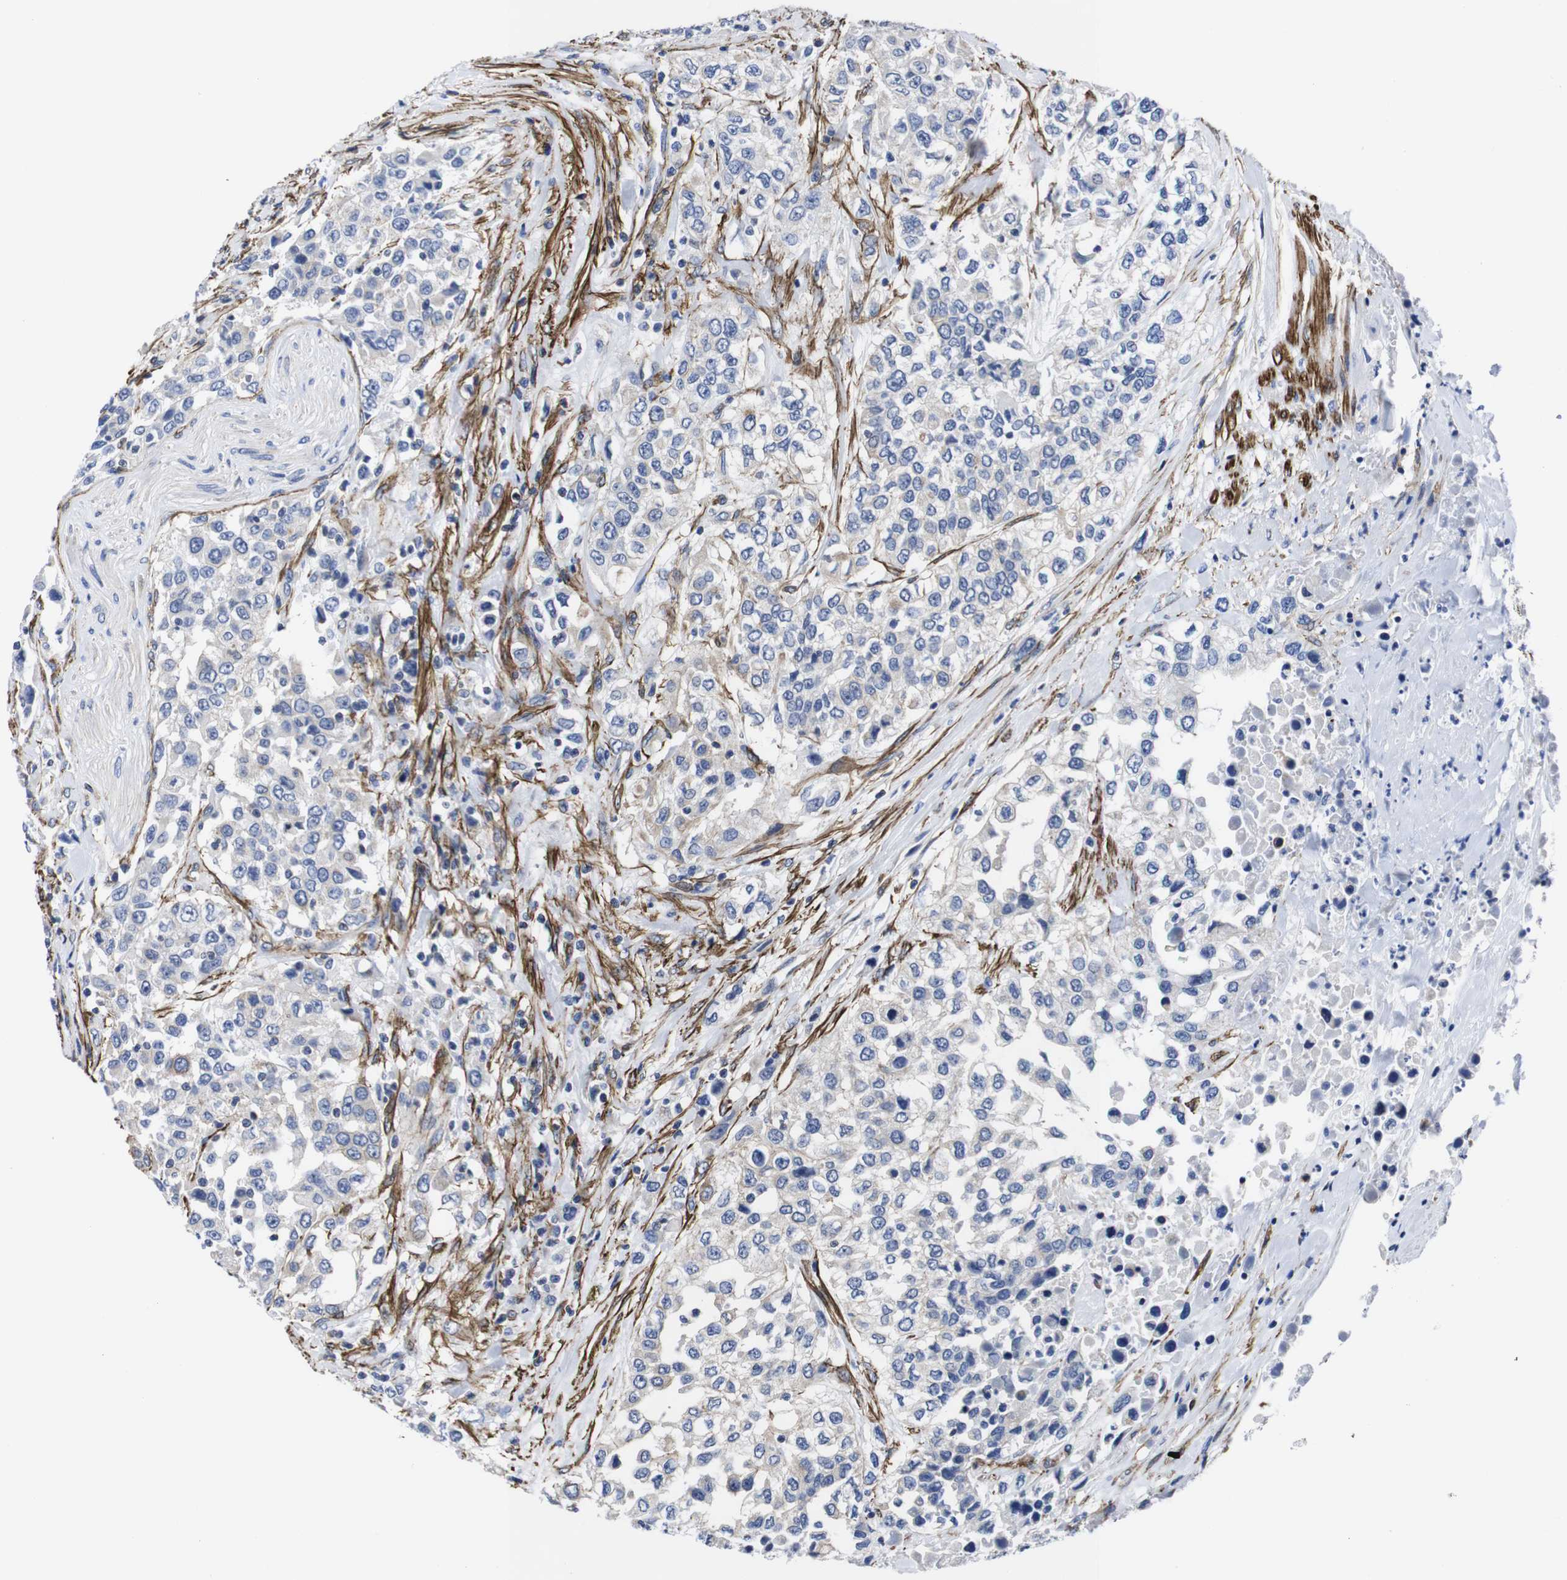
{"staining": {"intensity": "negative", "quantity": "none", "location": "none"}, "tissue": "urothelial cancer", "cell_type": "Tumor cells", "image_type": "cancer", "snomed": [{"axis": "morphology", "description": "Urothelial carcinoma, High grade"}, {"axis": "topography", "description": "Urinary bladder"}], "caption": "The histopathology image shows no significant positivity in tumor cells of high-grade urothelial carcinoma. Nuclei are stained in blue.", "gene": "WNT10A", "patient": {"sex": "female", "age": 80}}